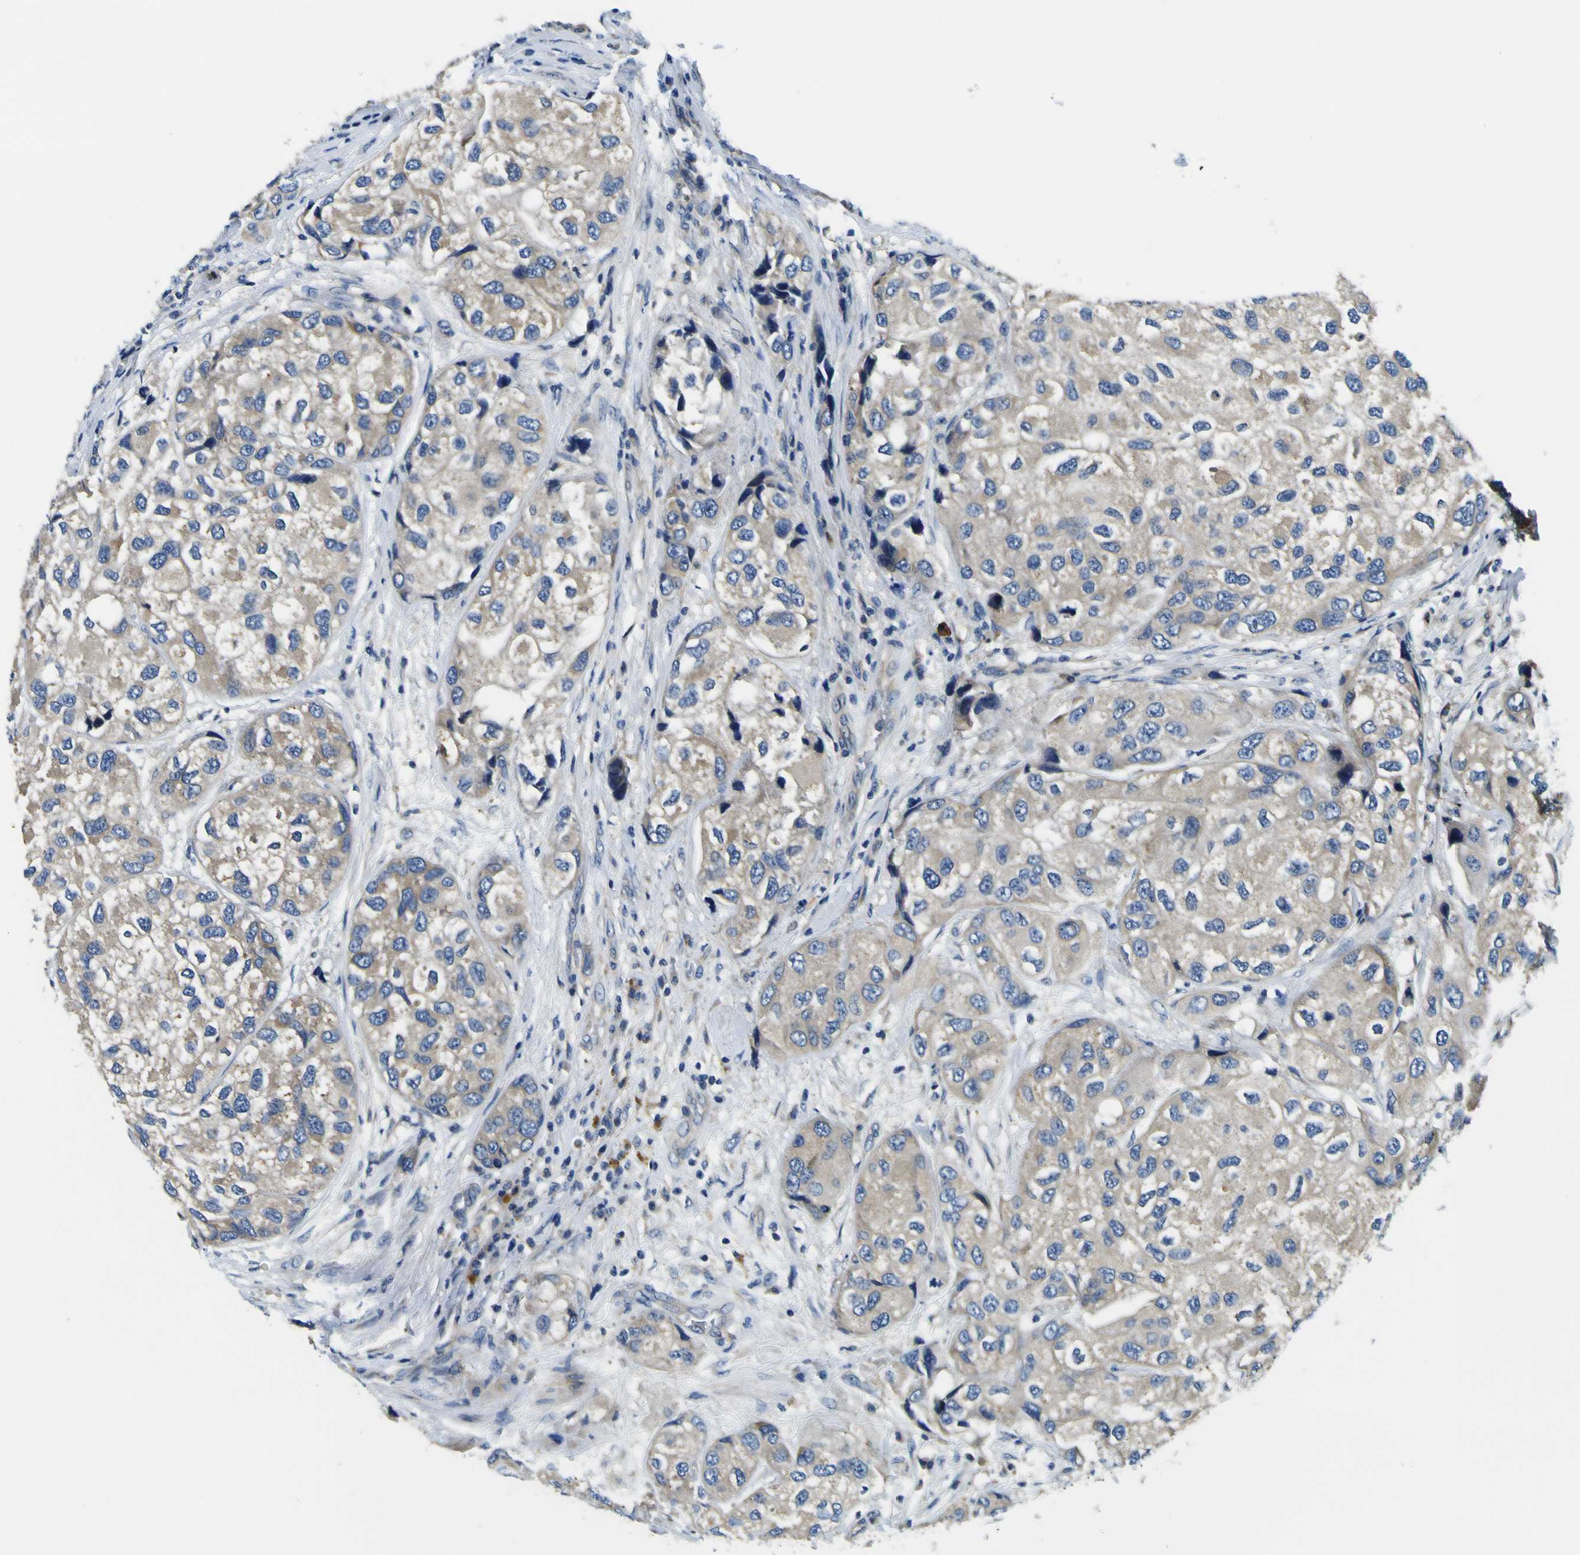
{"staining": {"intensity": "negative", "quantity": "none", "location": "none"}, "tissue": "urothelial cancer", "cell_type": "Tumor cells", "image_type": "cancer", "snomed": [{"axis": "morphology", "description": "Urothelial carcinoma, High grade"}, {"axis": "topography", "description": "Urinary bladder"}], "caption": "Protein analysis of urothelial carcinoma (high-grade) reveals no significant expression in tumor cells.", "gene": "CLSTN1", "patient": {"sex": "female", "age": 64}}